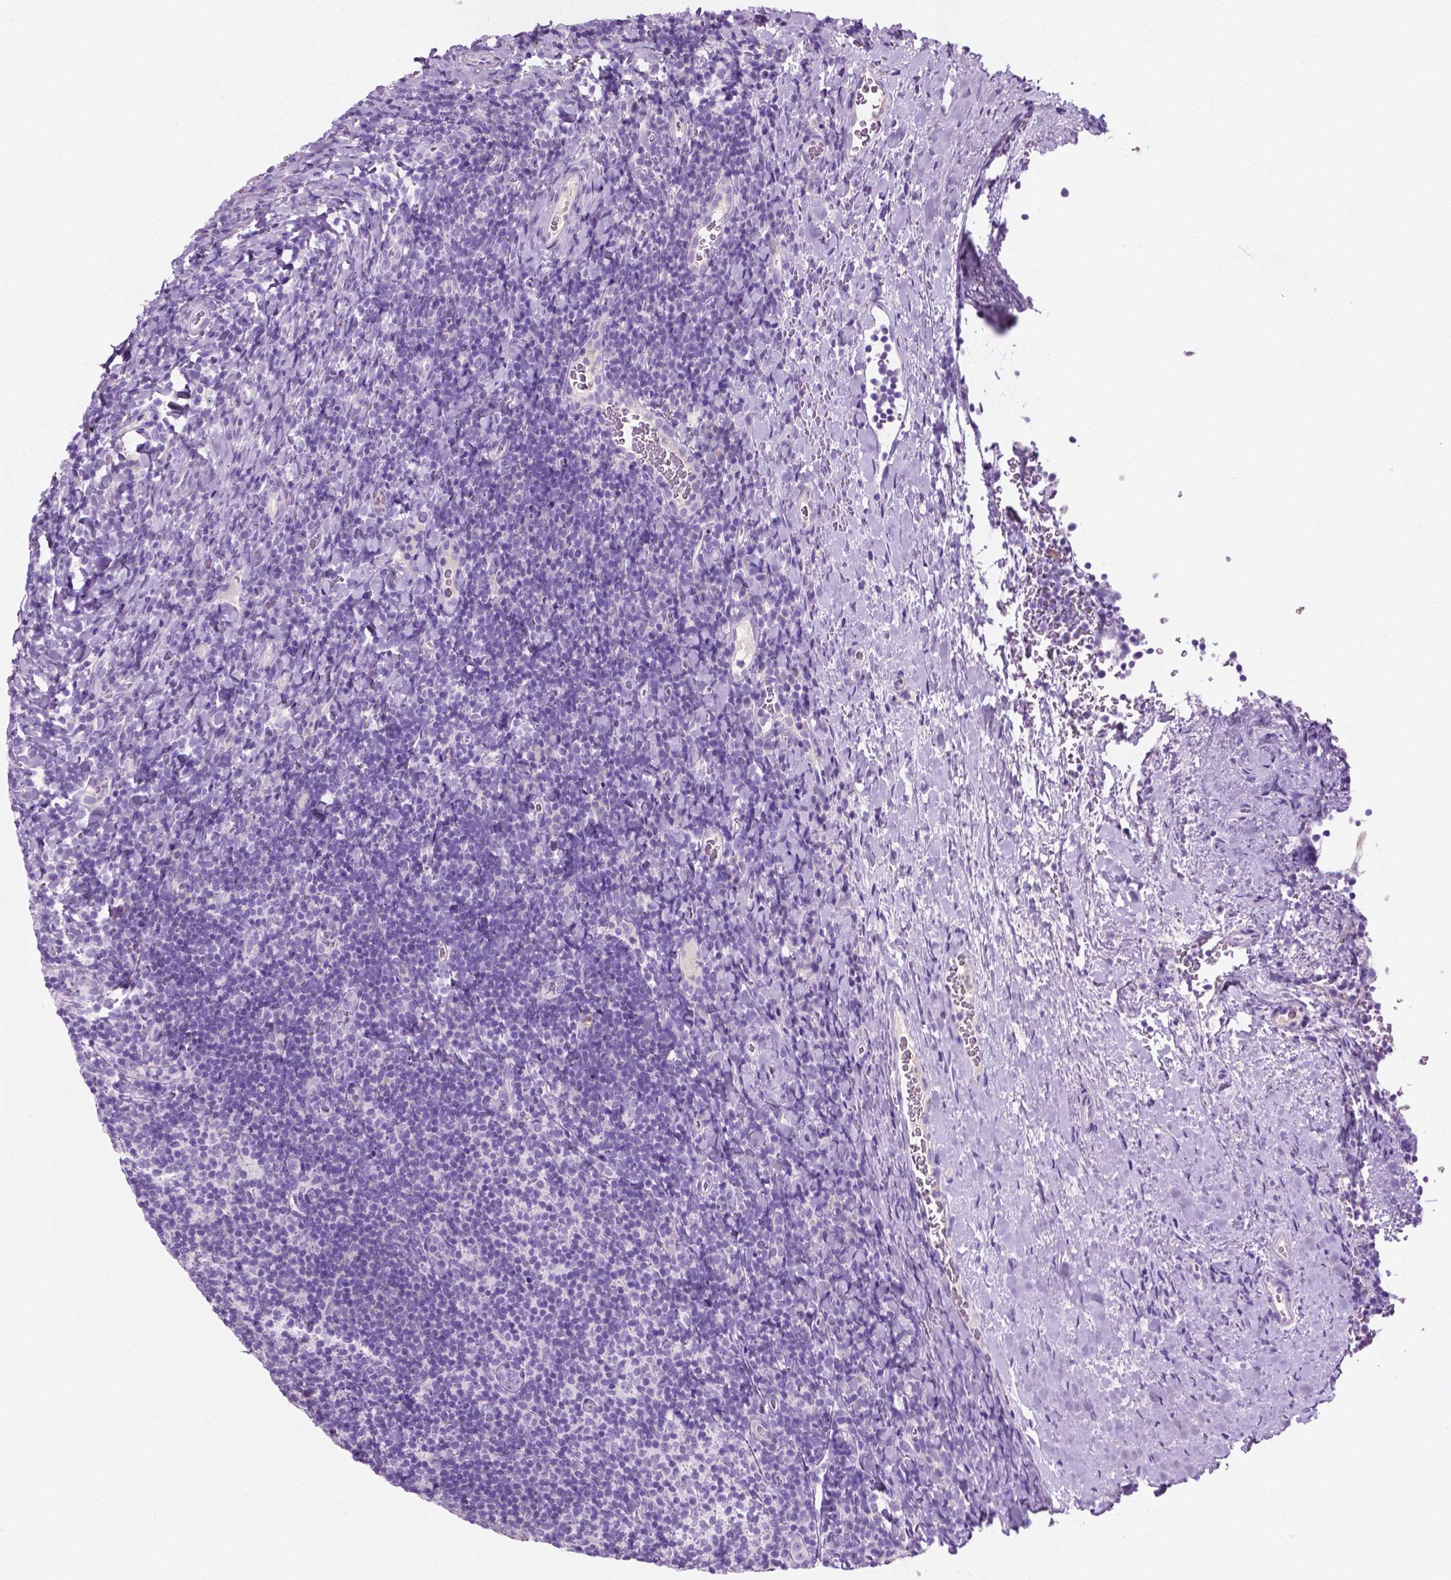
{"staining": {"intensity": "negative", "quantity": "none", "location": "none"}, "tissue": "tonsil", "cell_type": "Germinal center cells", "image_type": "normal", "snomed": [{"axis": "morphology", "description": "Normal tissue, NOS"}, {"axis": "topography", "description": "Tonsil"}], "caption": "DAB (3,3'-diaminobenzidine) immunohistochemical staining of unremarkable human tonsil exhibits no significant staining in germinal center cells. (DAB (3,3'-diaminobenzidine) immunohistochemistry (IHC) with hematoxylin counter stain).", "gene": "POU4F1", "patient": {"sex": "male", "age": 17}}